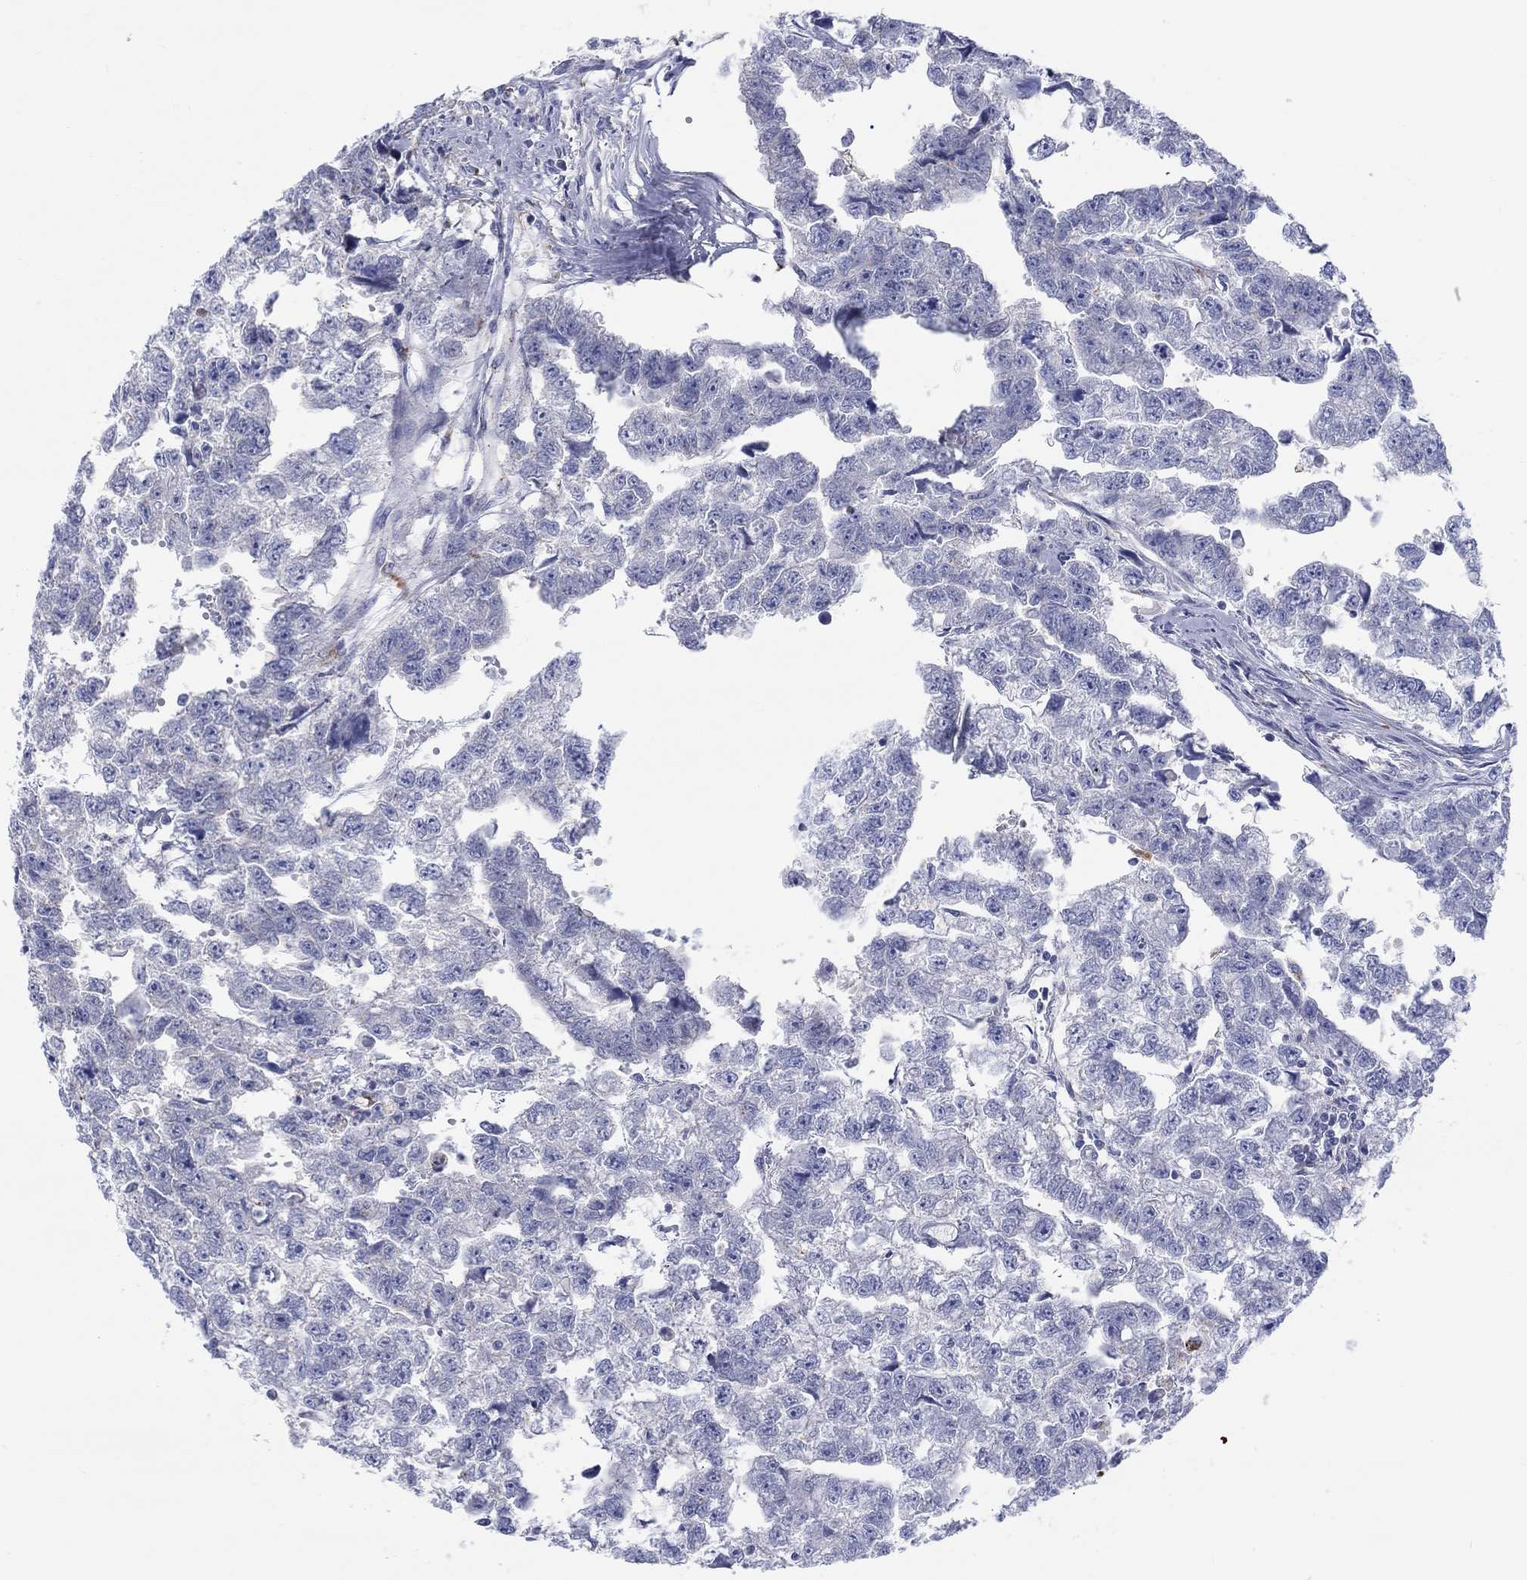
{"staining": {"intensity": "negative", "quantity": "none", "location": "none"}, "tissue": "testis cancer", "cell_type": "Tumor cells", "image_type": "cancer", "snomed": [{"axis": "morphology", "description": "Carcinoma, Embryonal, NOS"}, {"axis": "morphology", "description": "Teratoma, malignant, NOS"}, {"axis": "topography", "description": "Testis"}], "caption": "Immunohistochemistry histopathology image of neoplastic tissue: testis cancer stained with DAB (3,3'-diaminobenzidine) exhibits no significant protein staining in tumor cells. The staining is performed using DAB brown chromogen with nuclei counter-stained in using hematoxylin.", "gene": "BCO2", "patient": {"sex": "male", "age": 44}}